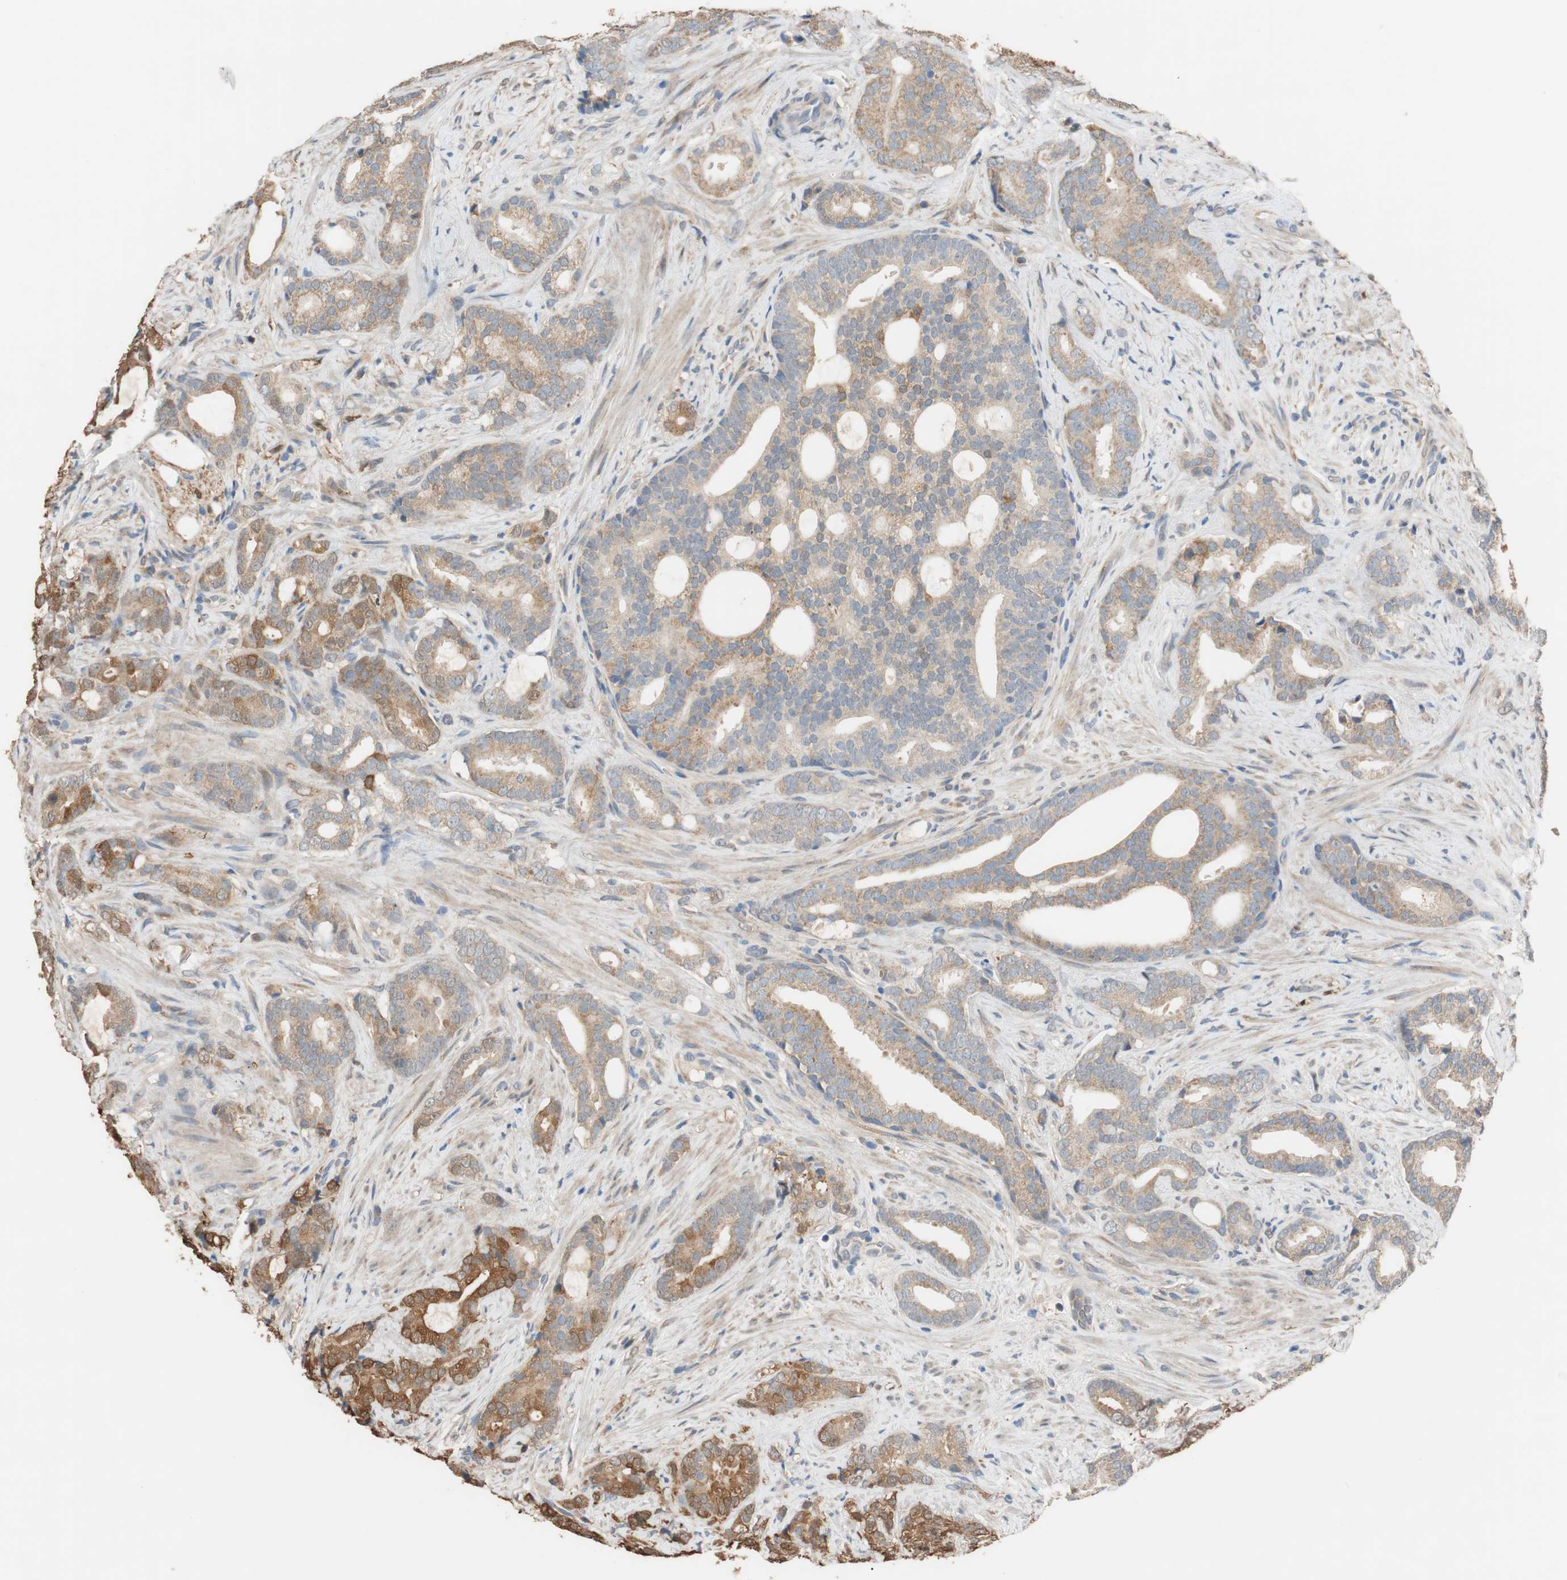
{"staining": {"intensity": "moderate", "quantity": ">75%", "location": "cytoplasmic/membranous"}, "tissue": "prostate cancer", "cell_type": "Tumor cells", "image_type": "cancer", "snomed": [{"axis": "morphology", "description": "Adenocarcinoma, Low grade"}, {"axis": "topography", "description": "Prostate"}], "caption": "Immunohistochemistry (IHC) (DAB (3,3'-diaminobenzidine)) staining of human prostate cancer displays moderate cytoplasmic/membranous protein staining in approximately >75% of tumor cells.", "gene": "ALDH1A2", "patient": {"sex": "male", "age": 58}}